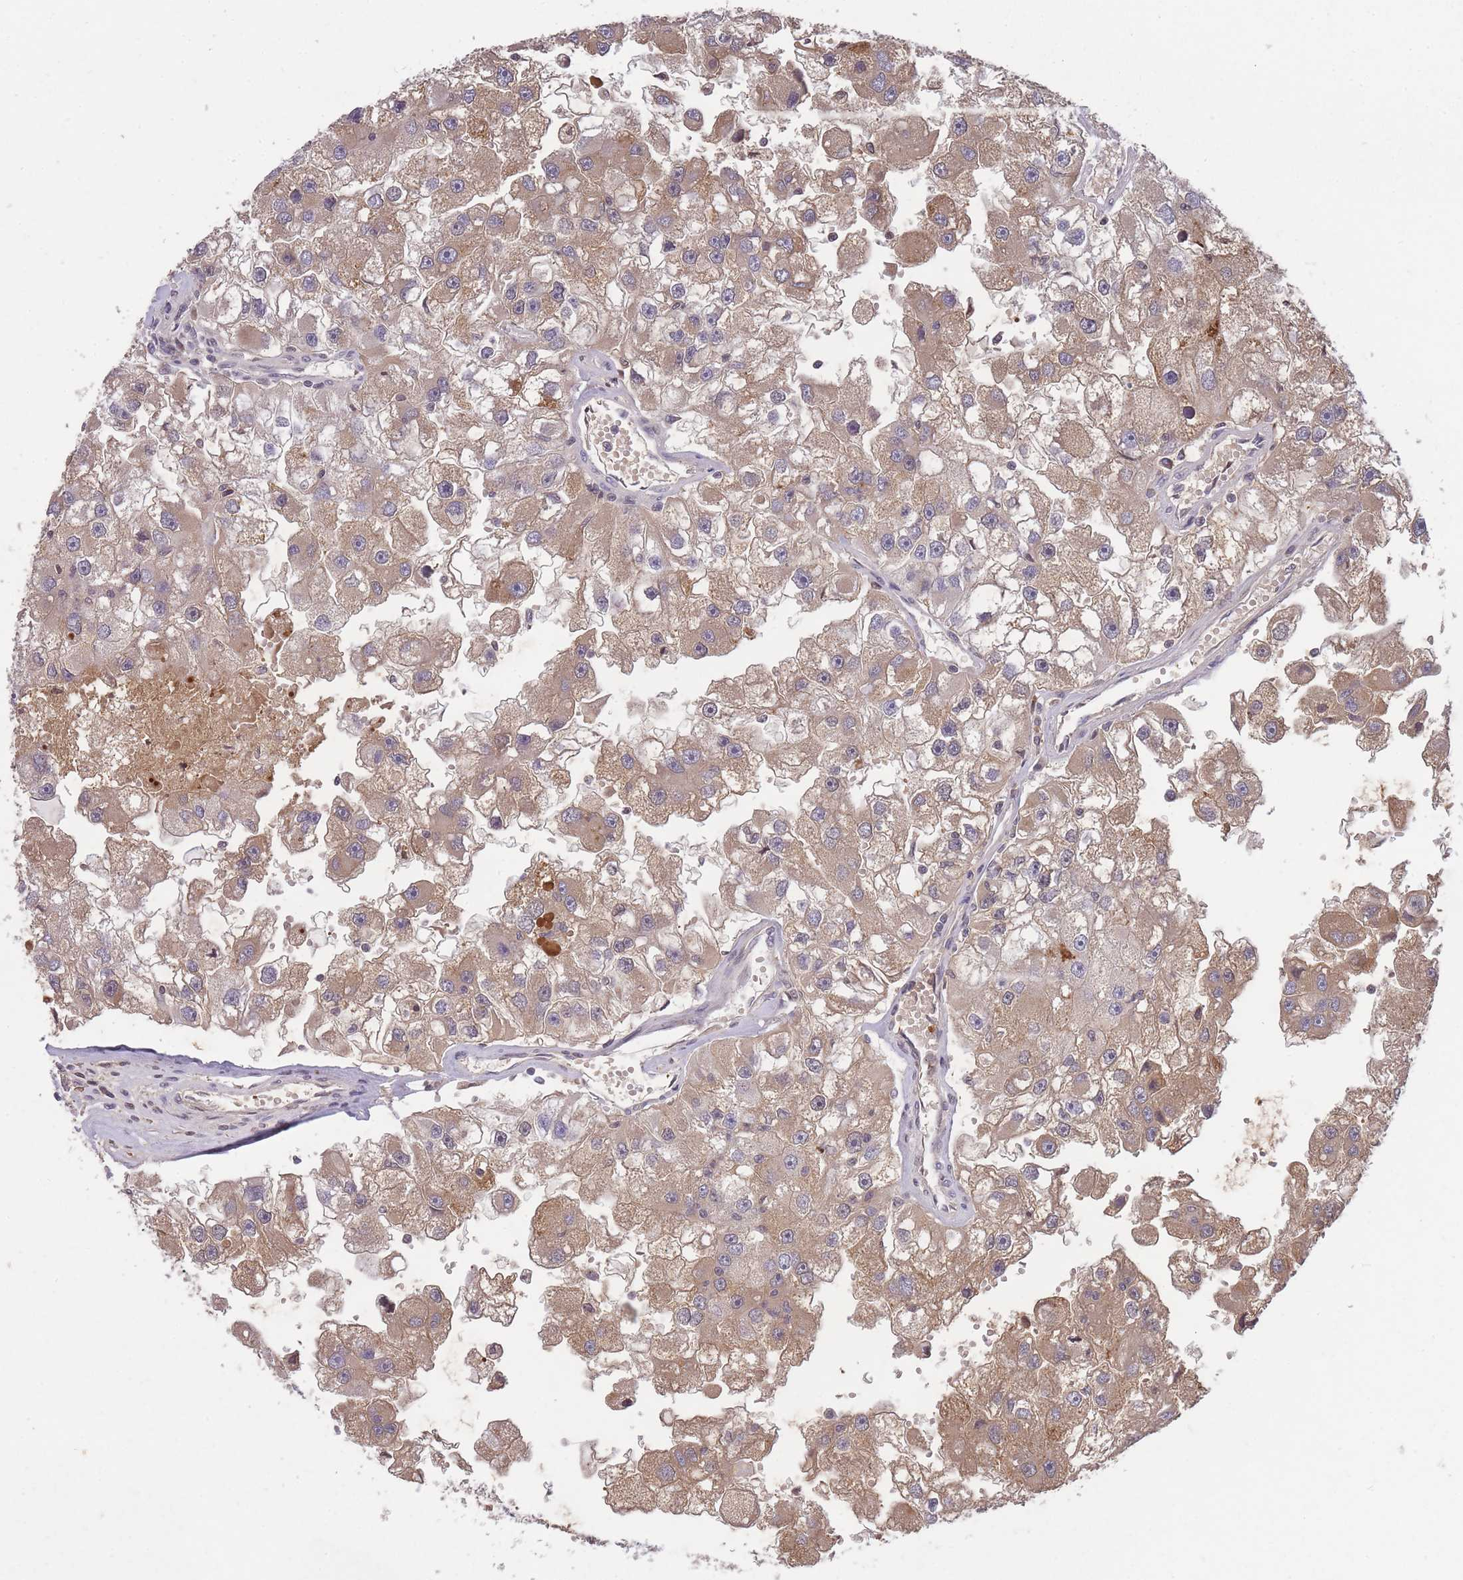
{"staining": {"intensity": "weak", "quantity": ">75%", "location": "cytoplasmic/membranous"}, "tissue": "renal cancer", "cell_type": "Tumor cells", "image_type": "cancer", "snomed": [{"axis": "morphology", "description": "Adenocarcinoma, NOS"}, {"axis": "topography", "description": "Kidney"}], "caption": "This is a micrograph of immunohistochemistry staining of adenocarcinoma (renal), which shows weak positivity in the cytoplasmic/membranous of tumor cells.", "gene": "RALGDS", "patient": {"sex": "male", "age": 63}}